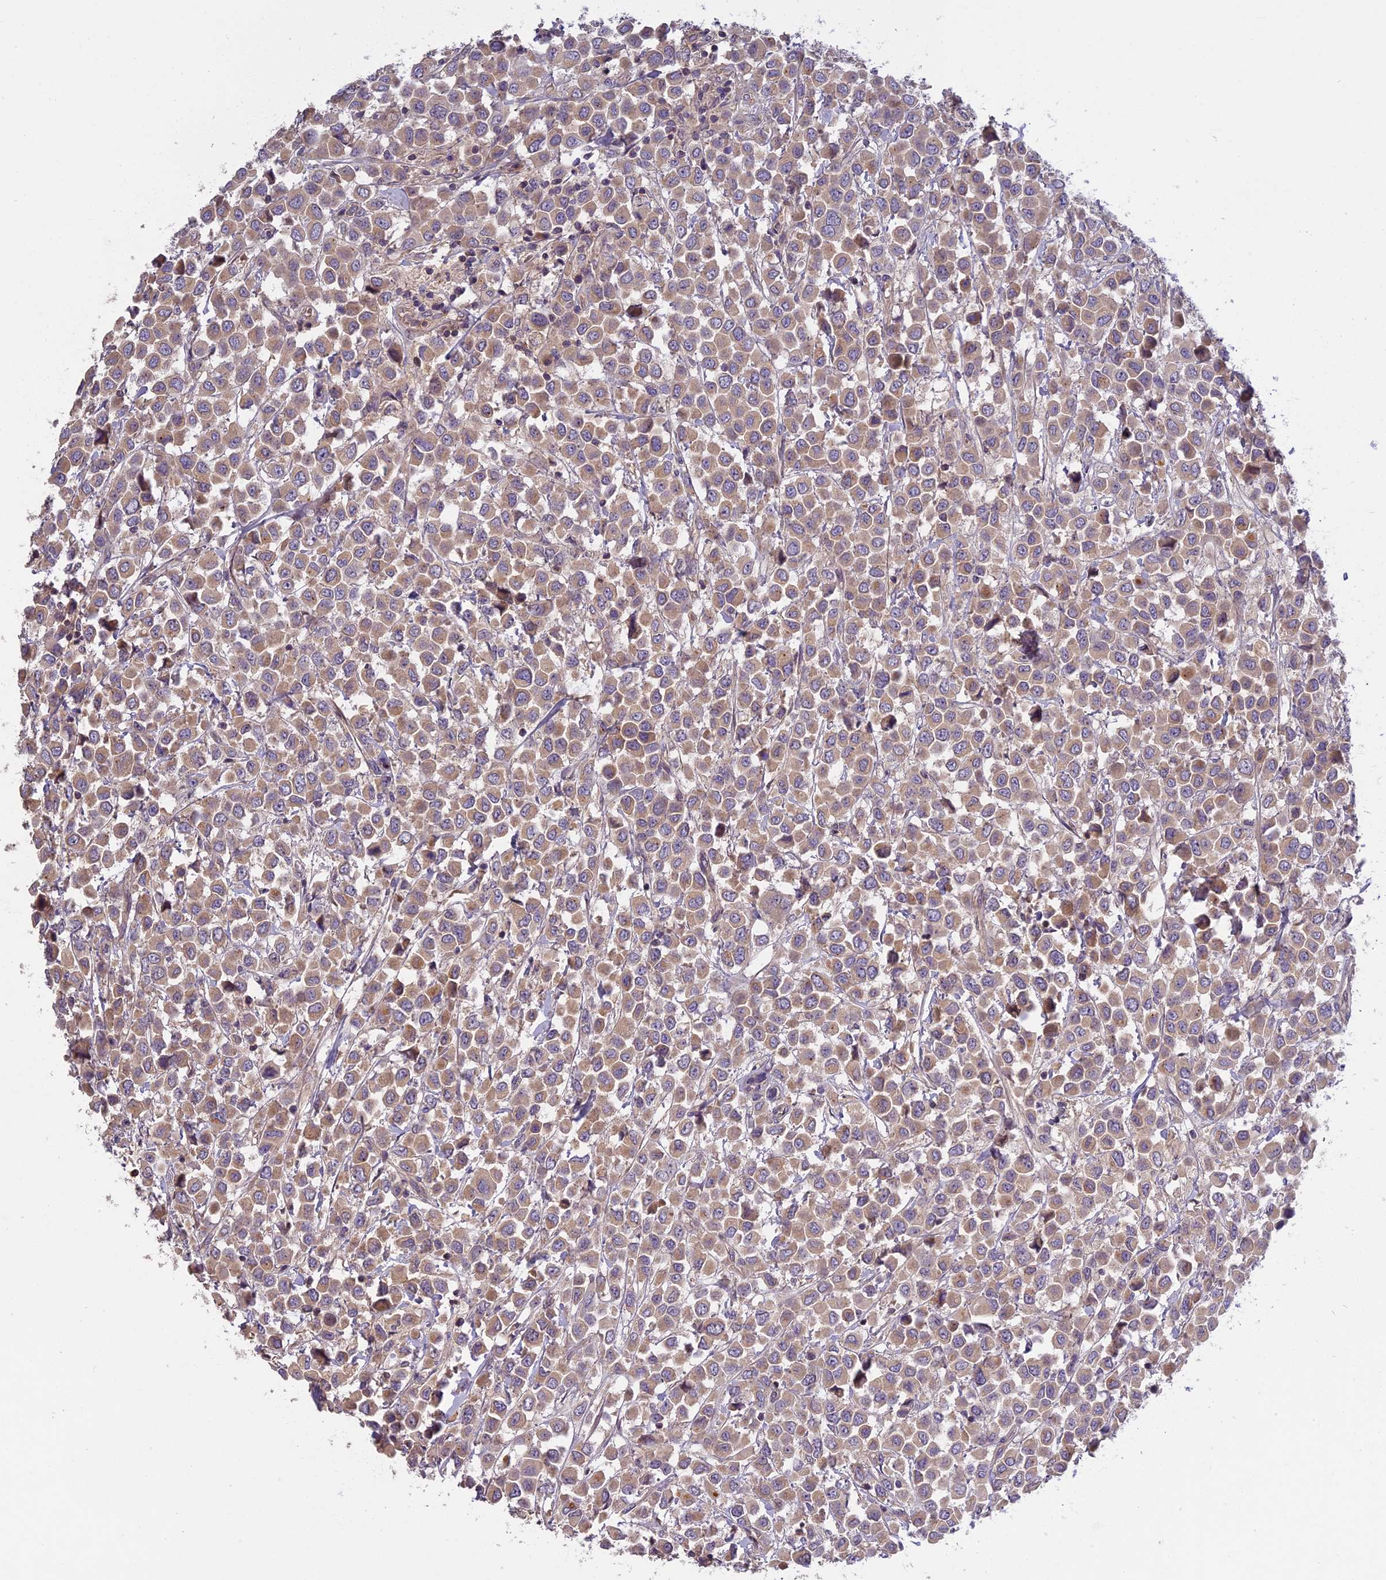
{"staining": {"intensity": "weak", "quantity": ">75%", "location": "cytoplasmic/membranous"}, "tissue": "breast cancer", "cell_type": "Tumor cells", "image_type": "cancer", "snomed": [{"axis": "morphology", "description": "Duct carcinoma"}, {"axis": "topography", "description": "Breast"}], "caption": "A micrograph of human invasive ductal carcinoma (breast) stained for a protein demonstrates weak cytoplasmic/membranous brown staining in tumor cells.", "gene": "AP4E1", "patient": {"sex": "female", "age": 61}}